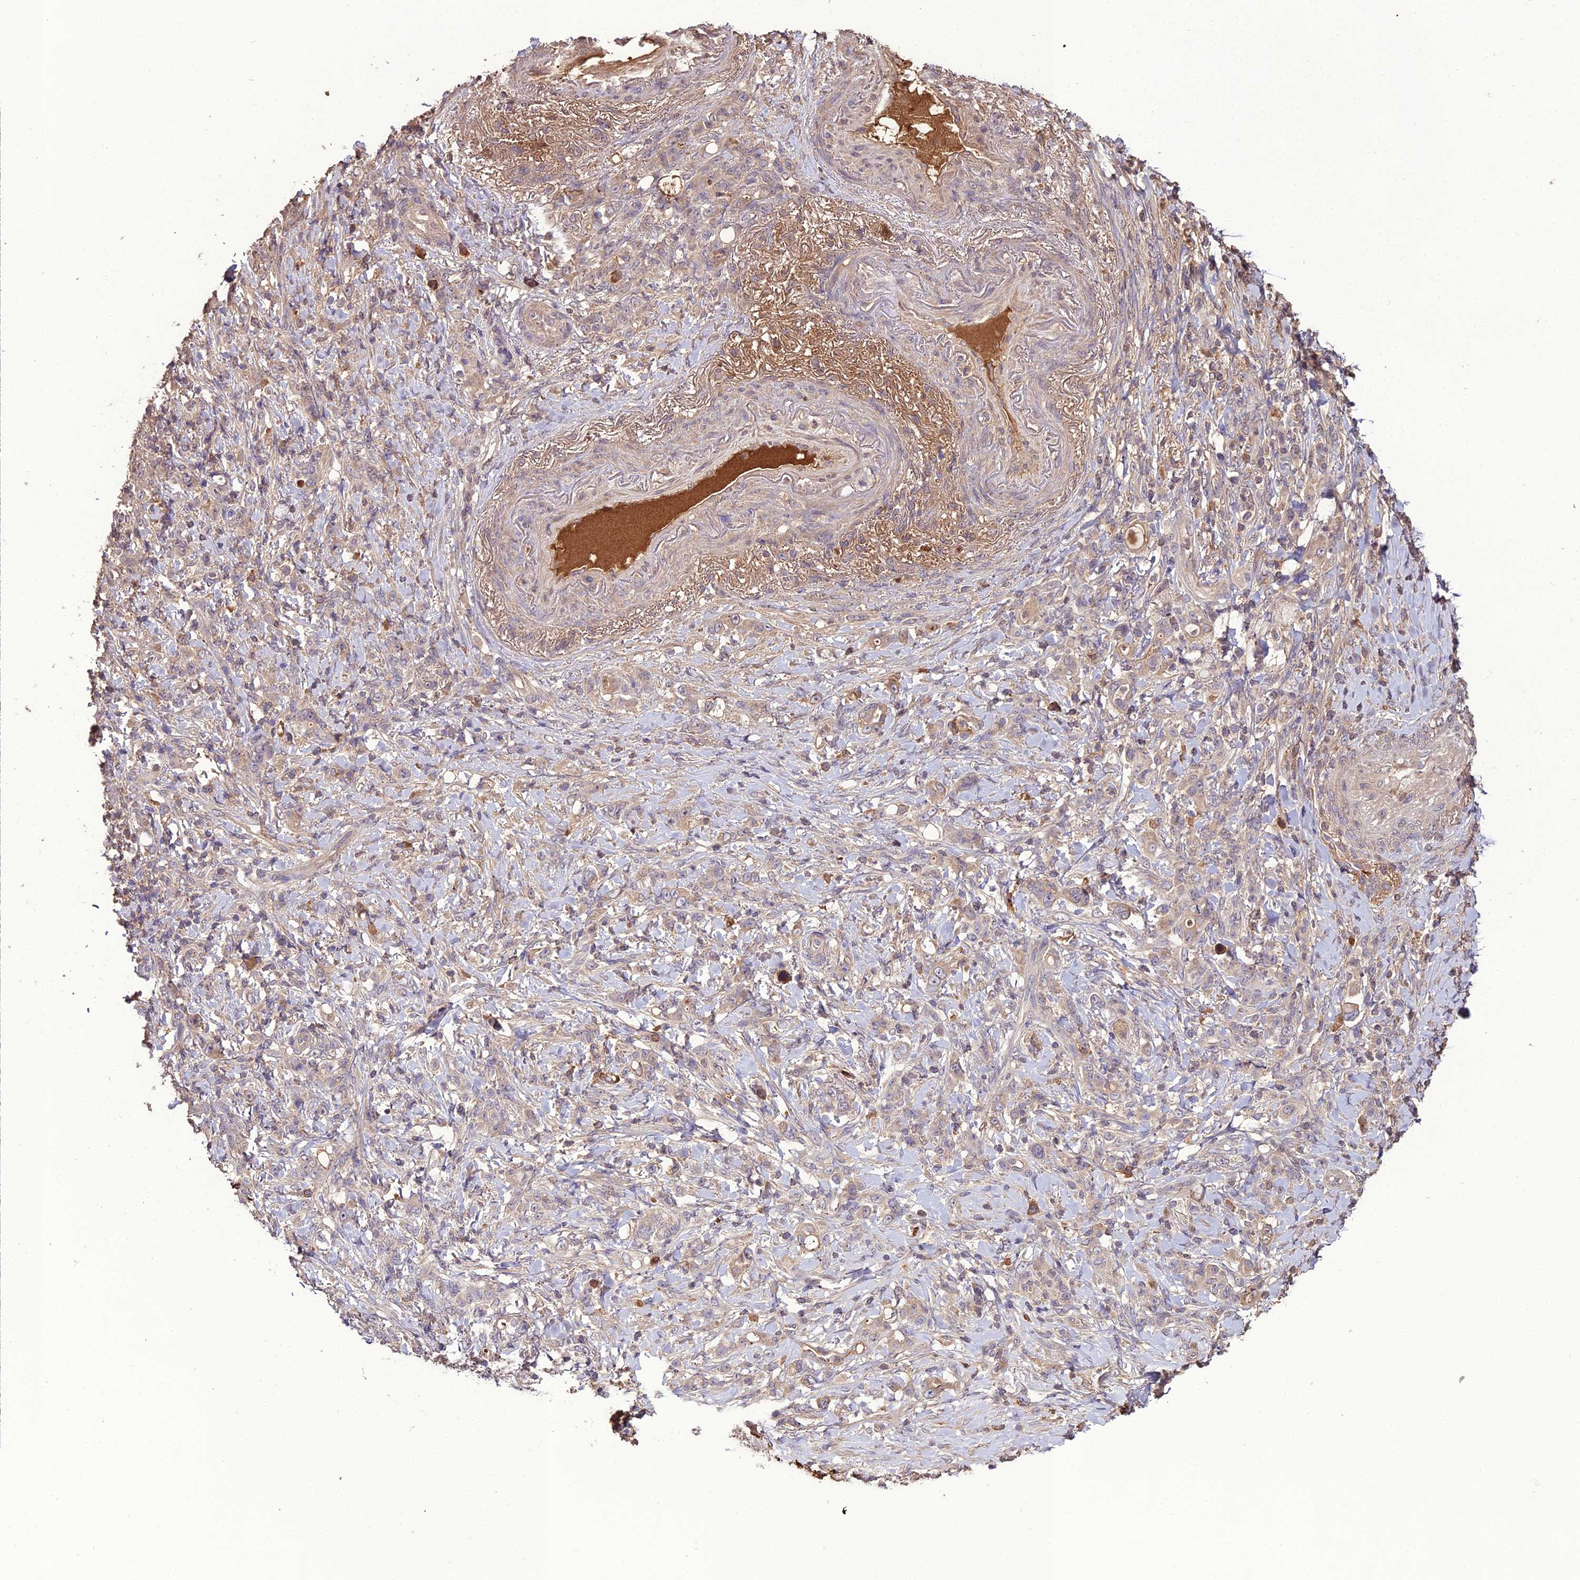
{"staining": {"intensity": "weak", "quantity": "<25%", "location": "cytoplasmic/membranous"}, "tissue": "stomach cancer", "cell_type": "Tumor cells", "image_type": "cancer", "snomed": [{"axis": "morphology", "description": "Normal tissue, NOS"}, {"axis": "morphology", "description": "Adenocarcinoma, NOS"}, {"axis": "topography", "description": "Stomach"}], "caption": "Immunohistochemistry (IHC) of stomach cancer reveals no expression in tumor cells.", "gene": "KCTD16", "patient": {"sex": "female", "age": 79}}